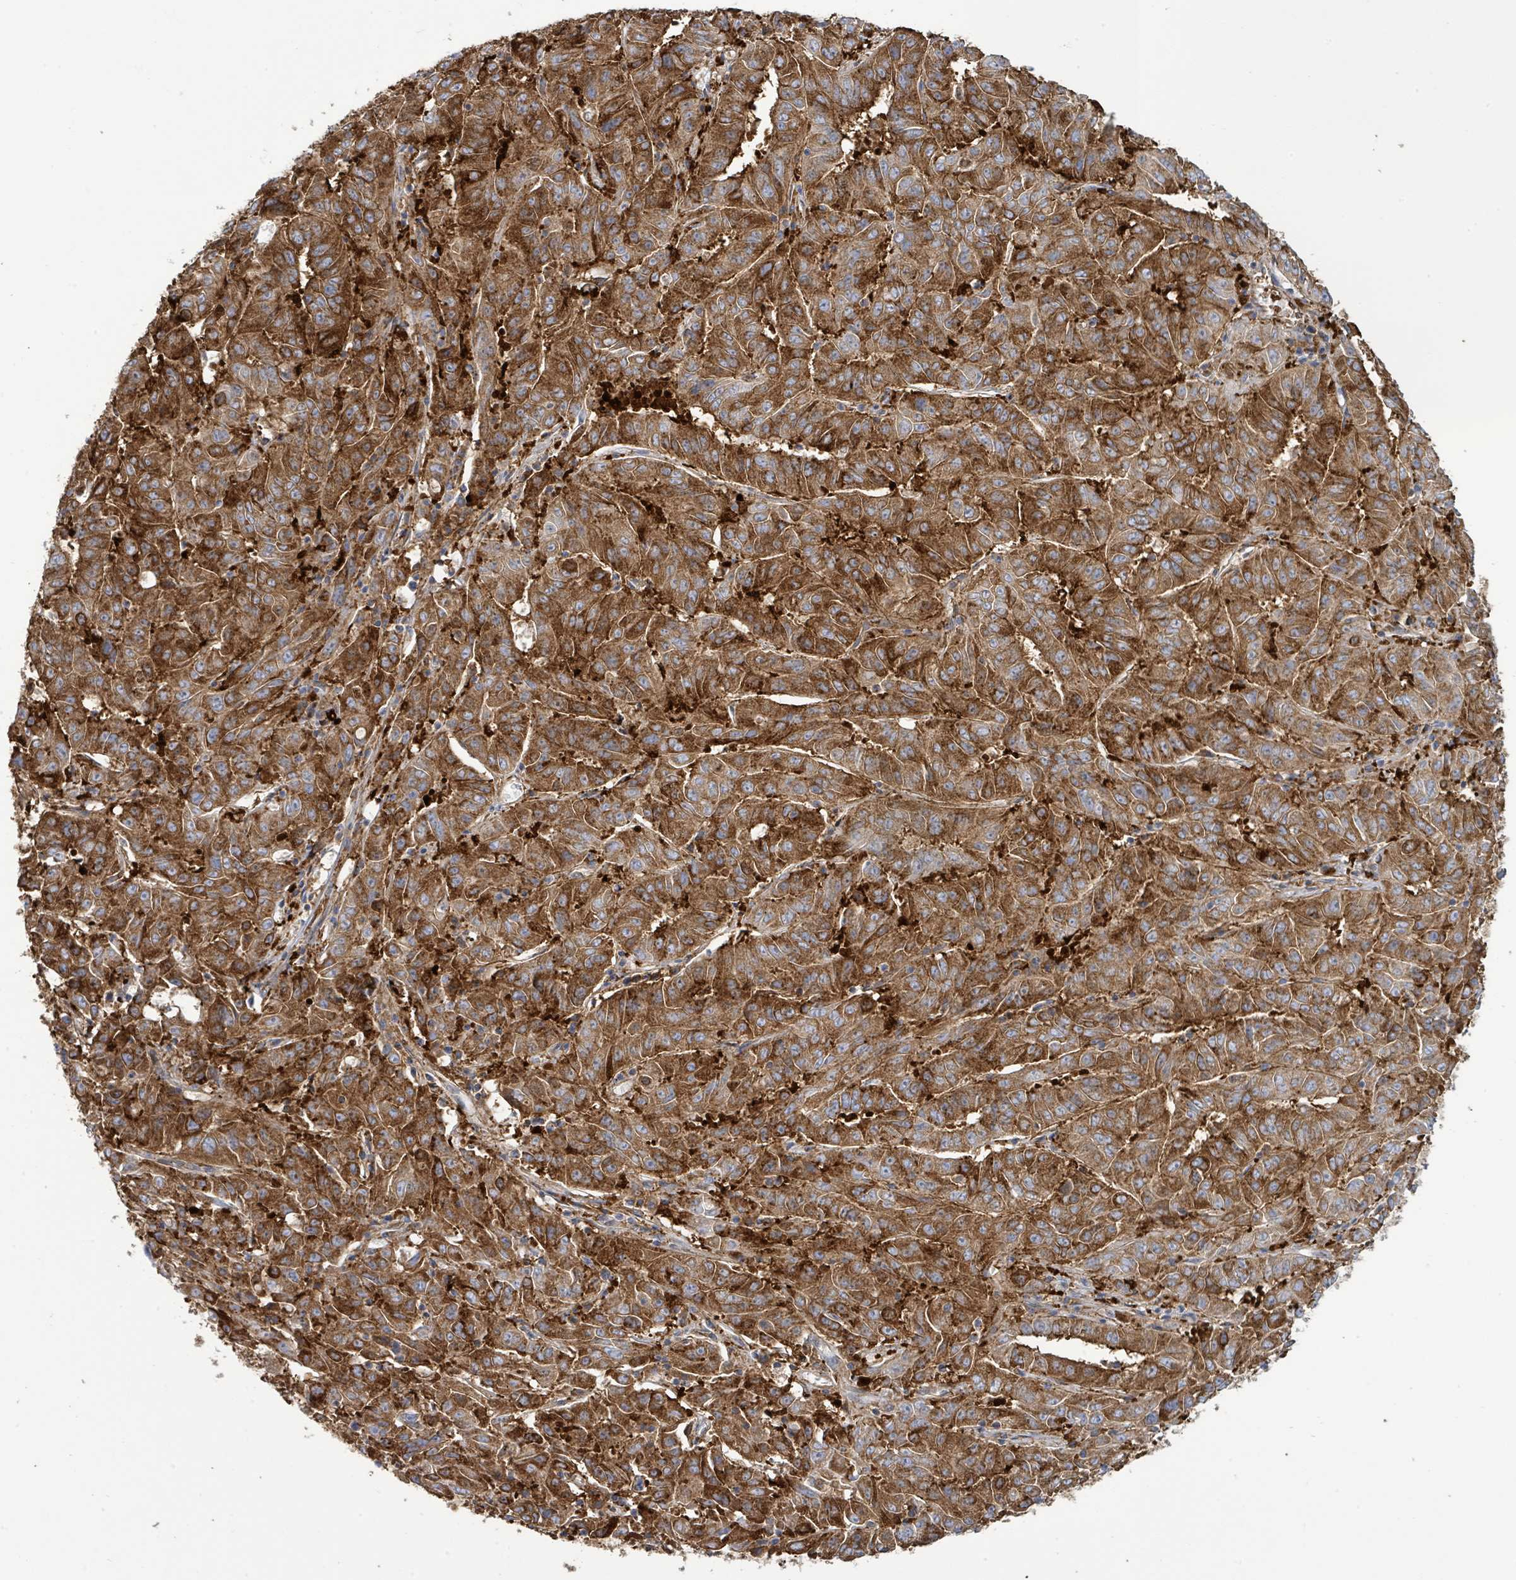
{"staining": {"intensity": "strong", "quantity": ">75%", "location": "cytoplasmic/membranous"}, "tissue": "pancreatic cancer", "cell_type": "Tumor cells", "image_type": "cancer", "snomed": [{"axis": "morphology", "description": "Adenocarcinoma, NOS"}, {"axis": "topography", "description": "Pancreas"}], "caption": "High-power microscopy captured an IHC image of pancreatic cancer (adenocarcinoma), revealing strong cytoplasmic/membranous positivity in approximately >75% of tumor cells. (Stains: DAB (3,3'-diaminobenzidine) in brown, nuclei in blue, Microscopy: brightfield microscopy at high magnification).", "gene": "EGFL7", "patient": {"sex": "male", "age": 63}}